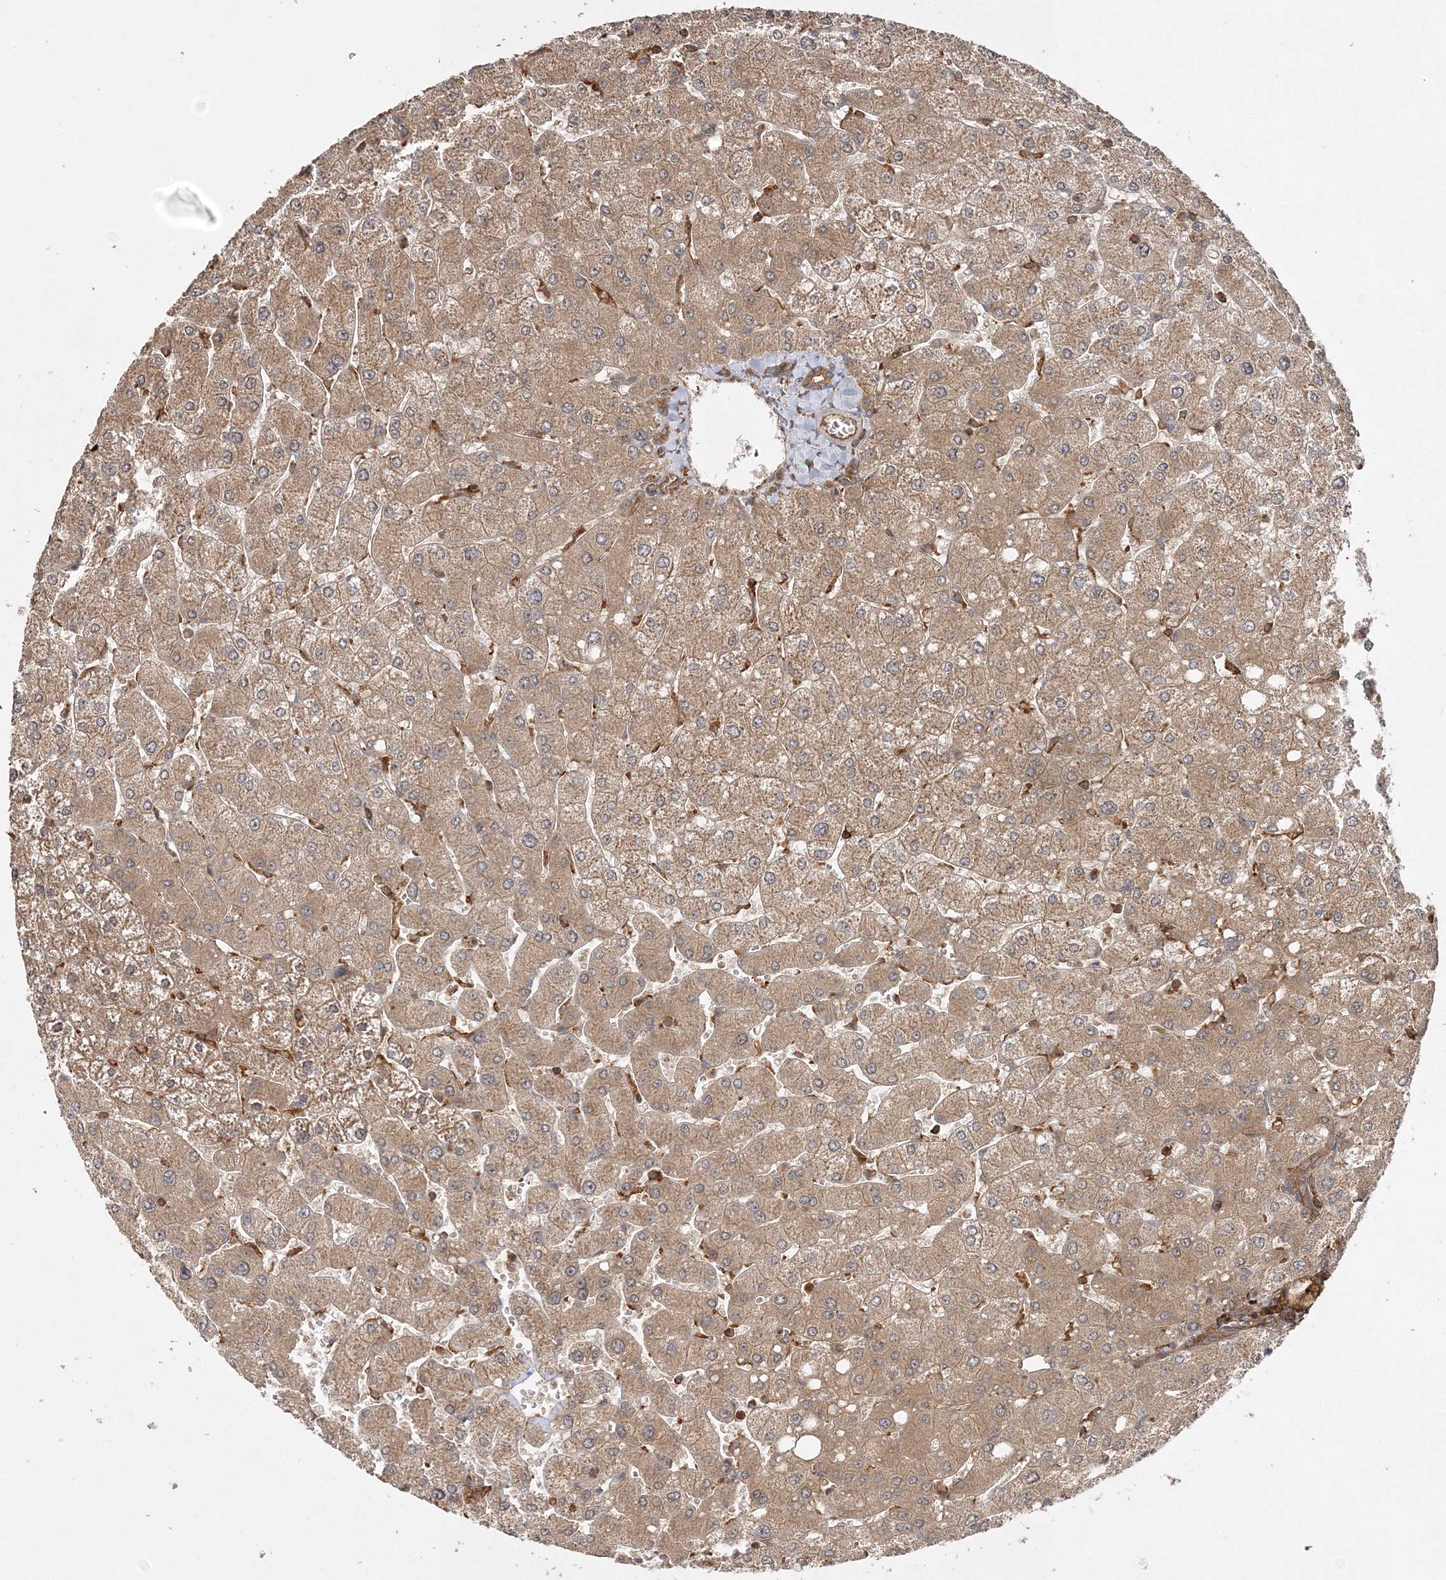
{"staining": {"intensity": "moderate", "quantity": ">75%", "location": "cytoplasmic/membranous"}, "tissue": "liver", "cell_type": "Cholangiocytes", "image_type": "normal", "snomed": [{"axis": "morphology", "description": "Normal tissue, NOS"}, {"axis": "topography", "description": "Liver"}], "caption": "This image displays immunohistochemistry (IHC) staining of unremarkable liver, with medium moderate cytoplasmic/membranous staining in approximately >75% of cholangiocytes.", "gene": "WDR37", "patient": {"sex": "male", "age": 55}}